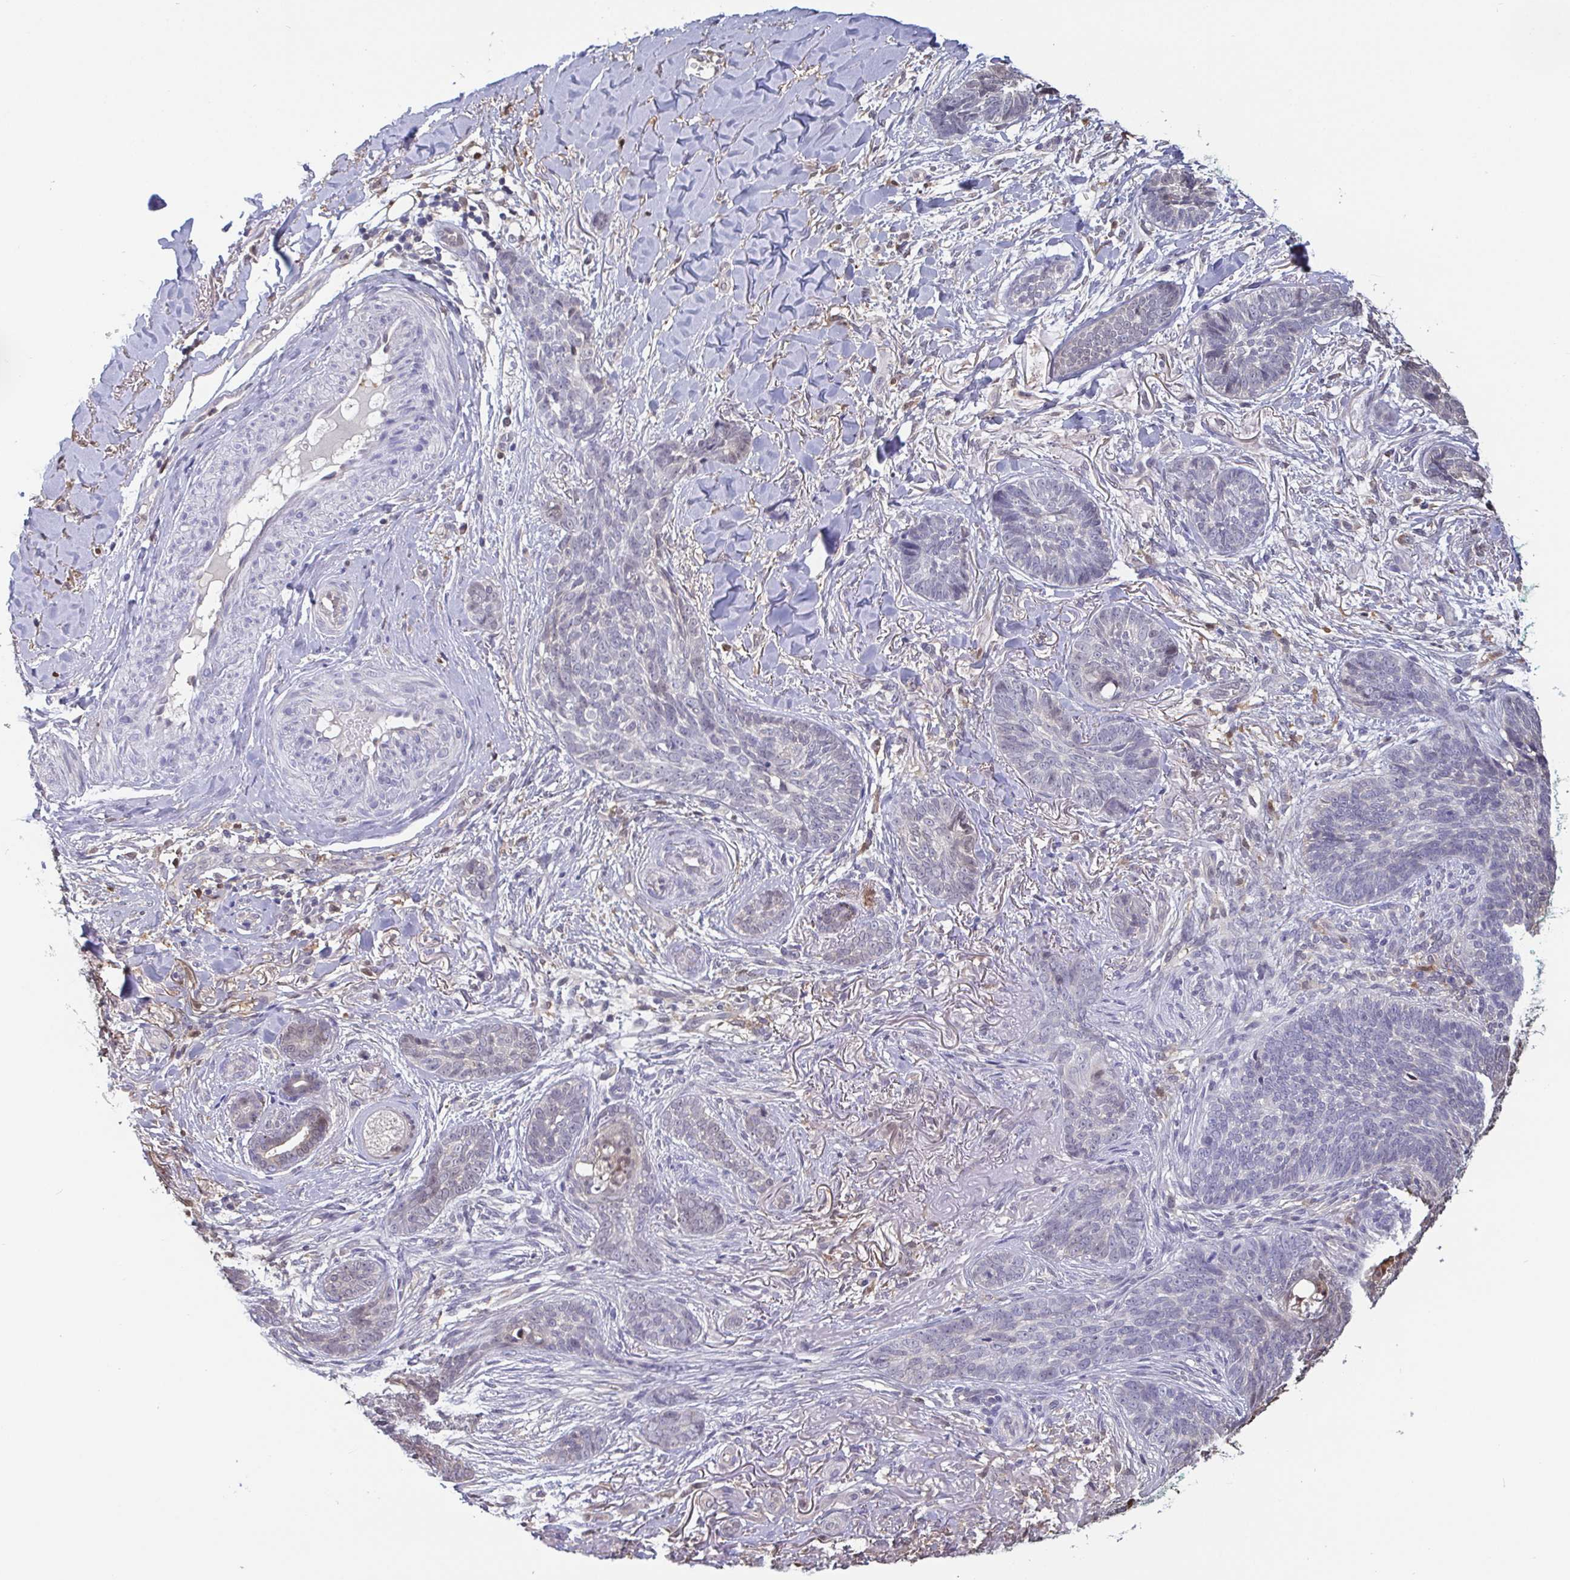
{"staining": {"intensity": "negative", "quantity": "none", "location": "none"}, "tissue": "skin cancer", "cell_type": "Tumor cells", "image_type": "cancer", "snomed": [{"axis": "morphology", "description": "Basal cell carcinoma"}, {"axis": "topography", "description": "Skin"}, {"axis": "topography", "description": "Skin of face"}], "caption": "An image of human skin cancer is negative for staining in tumor cells.", "gene": "IDH1", "patient": {"sex": "male", "age": 88}}